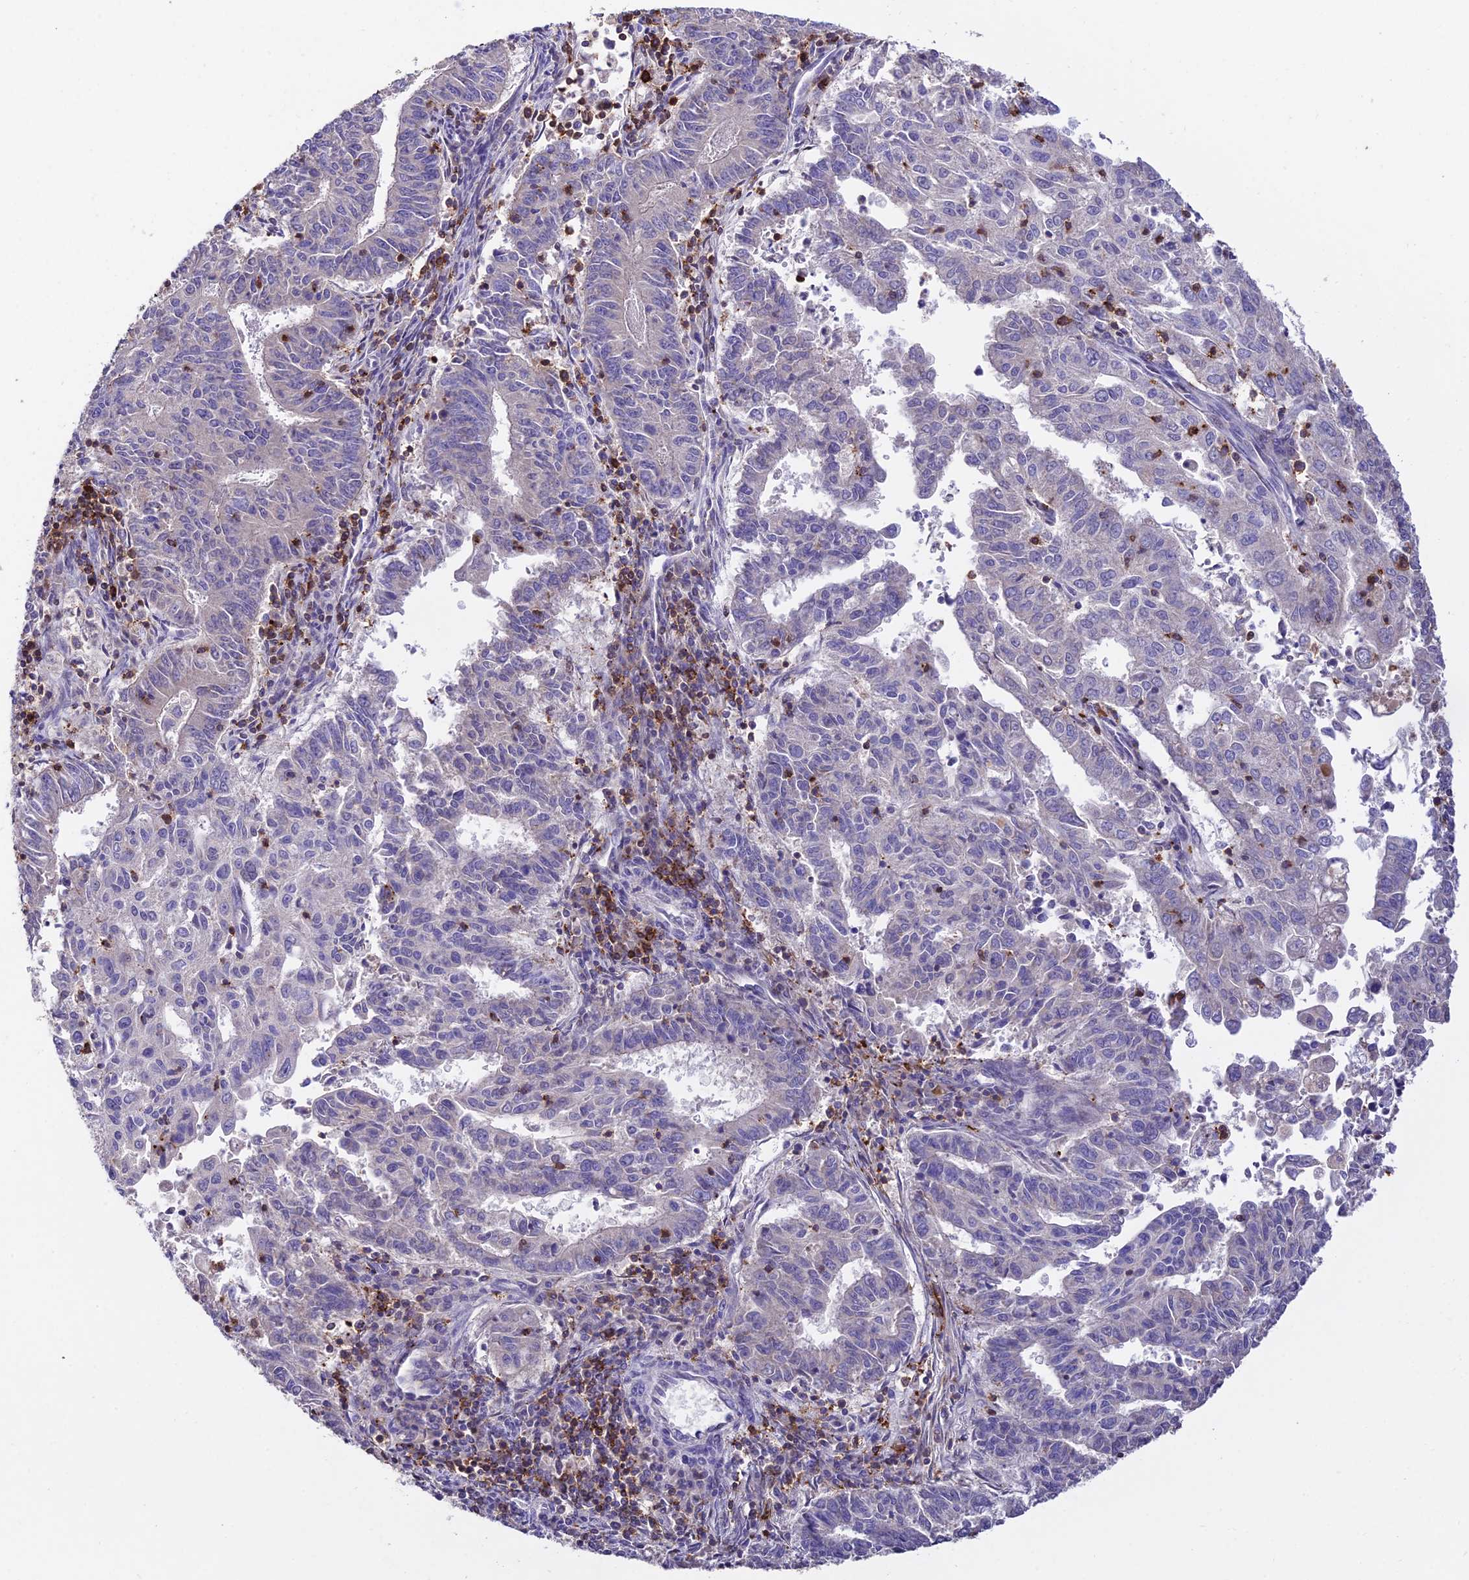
{"staining": {"intensity": "negative", "quantity": "none", "location": "none"}, "tissue": "endometrial cancer", "cell_type": "Tumor cells", "image_type": "cancer", "snomed": [{"axis": "morphology", "description": "Adenocarcinoma, NOS"}, {"axis": "topography", "description": "Endometrium"}], "caption": "Tumor cells show no significant expression in endometrial adenocarcinoma.", "gene": "PTPRCAP", "patient": {"sex": "female", "age": 59}}